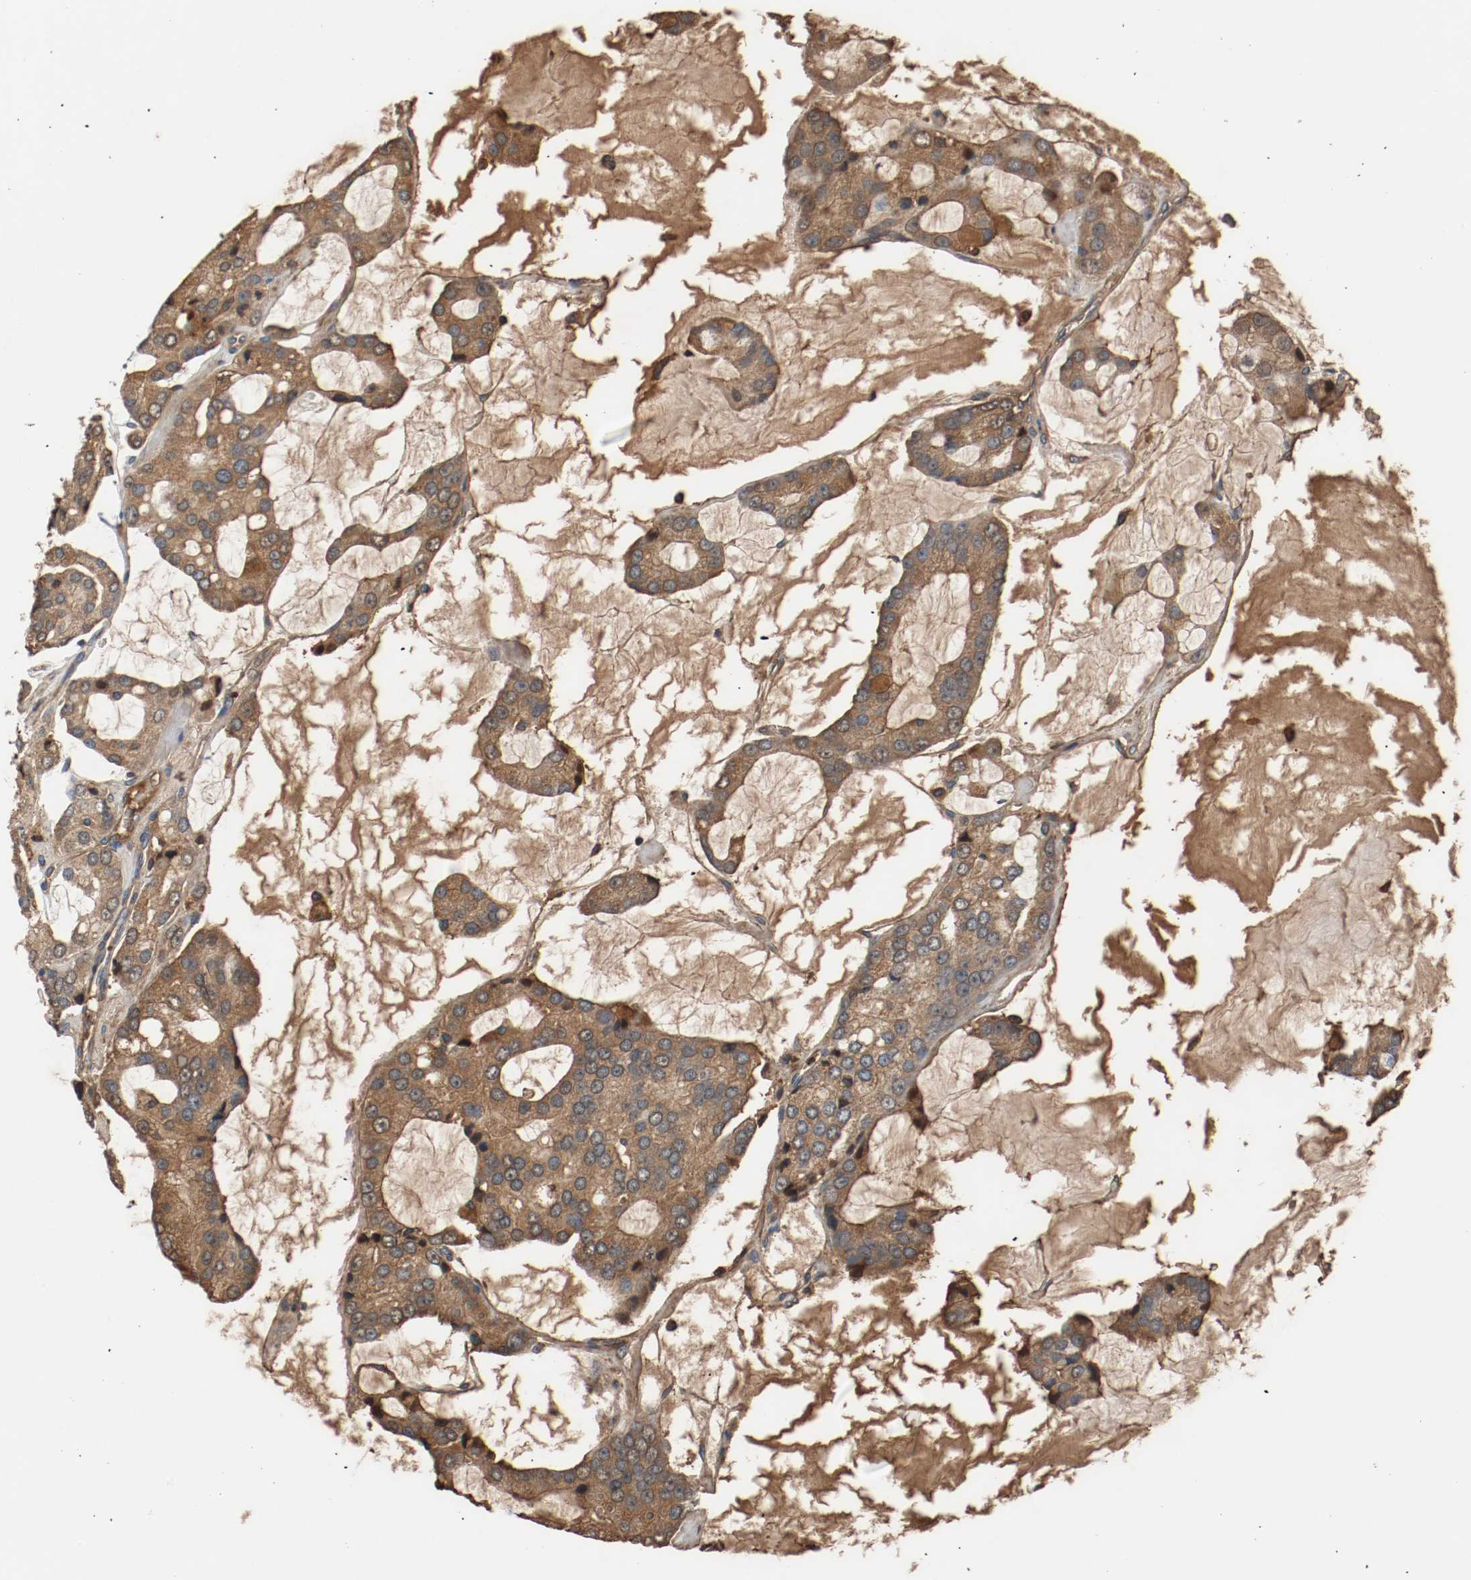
{"staining": {"intensity": "moderate", "quantity": ">75%", "location": "cytoplasmic/membranous"}, "tissue": "prostate cancer", "cell_type": "Tumor cells", "image_type": "cancer", "snomed": [{"axis": "morphology", "description": "Adenocarcinoma, High grade"}, {"axis": "topography", "description": "Prostate"}], "caption": "Protein analysis of adenocarcinoma (high-grade) (prostate) tissue exhibits moderate cytoplasmic/membranous staining in approximately >75% of tumor cells.", "gene": "BLK", "patient": {"sex": "male", "age": 67}}